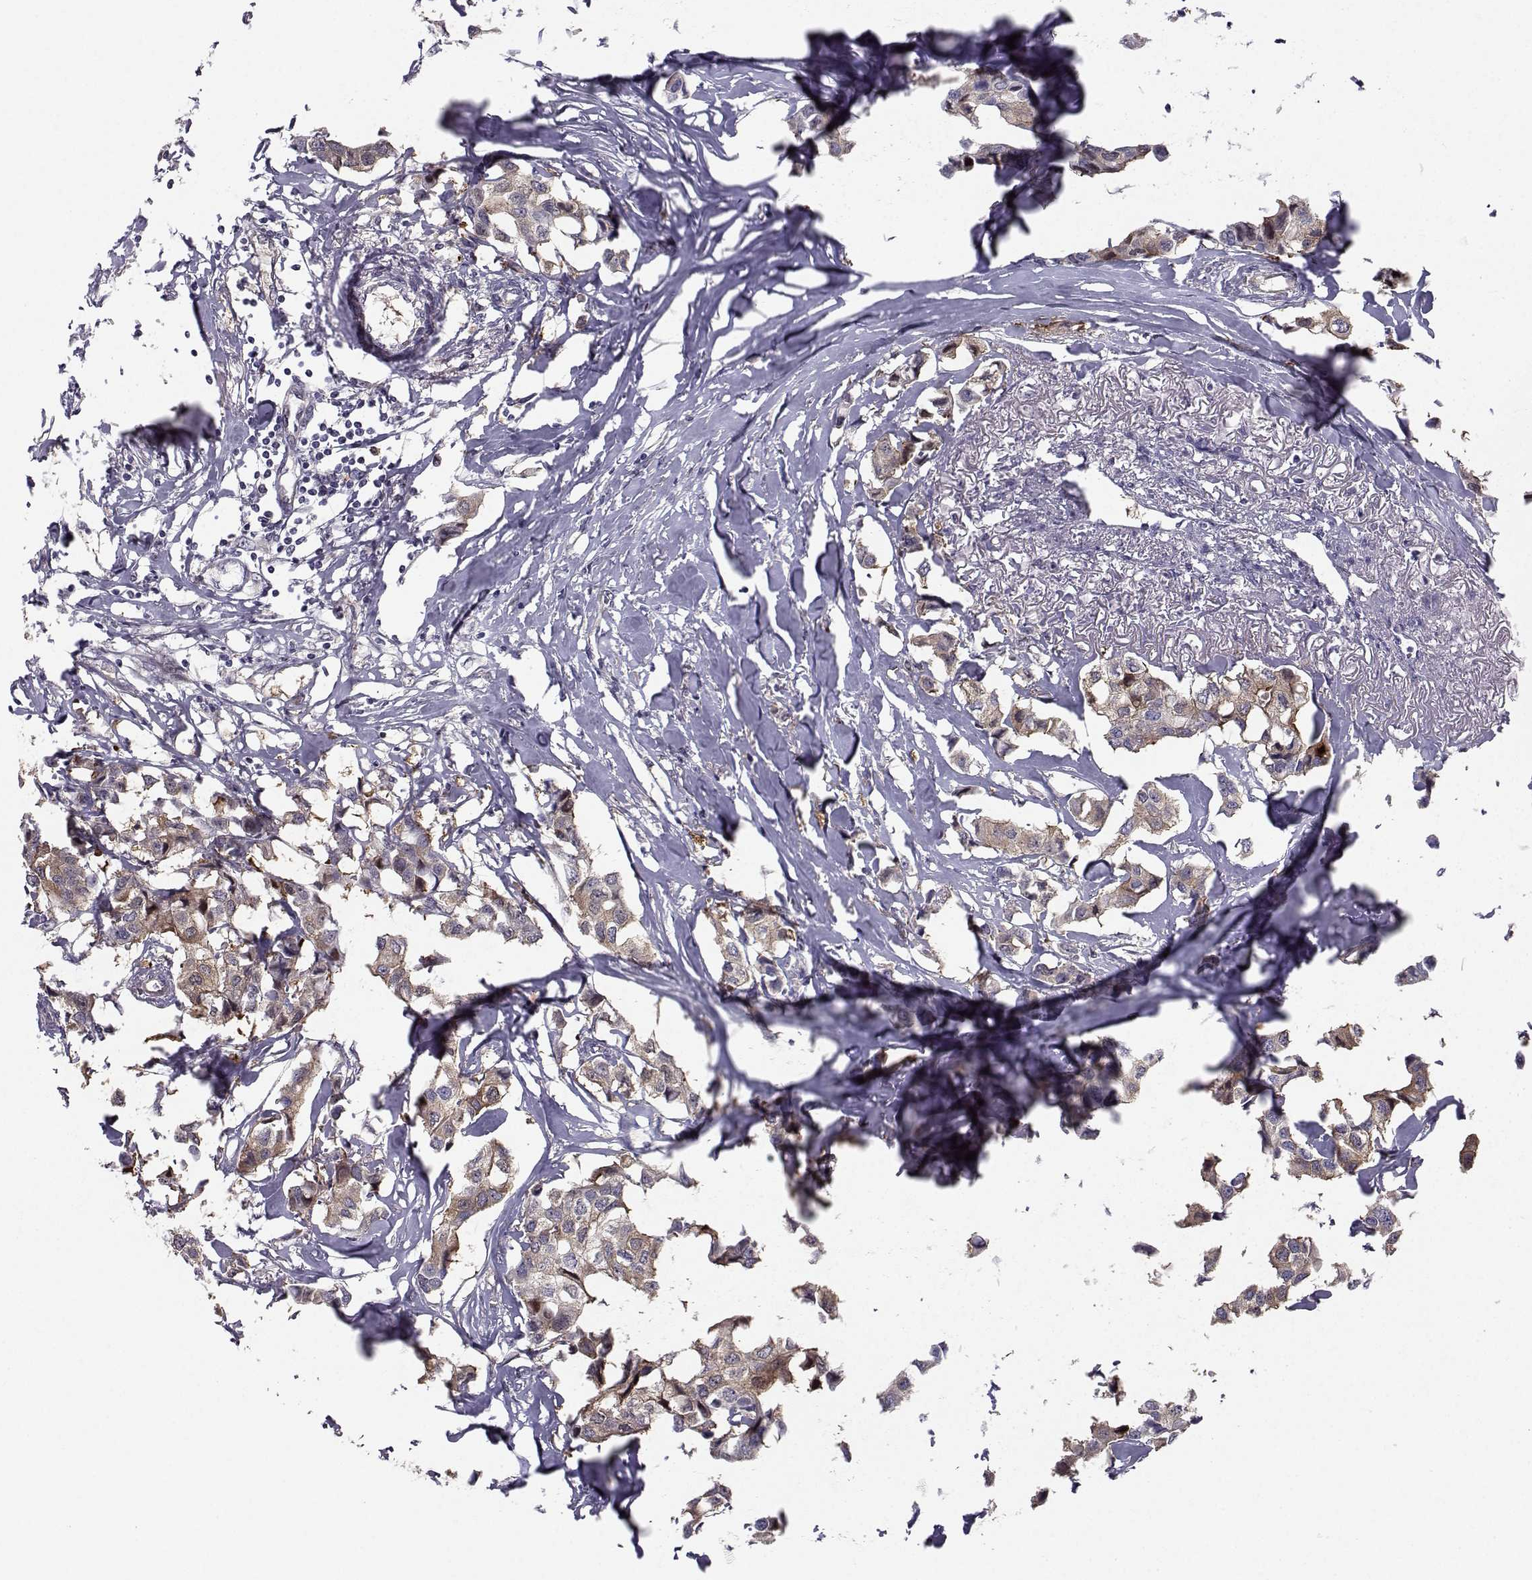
{"staining": {"intensity": "weak", "quantity": ">75%", "location": "cytoplasmic/membranous"}, "tissue": "breast cancer", "cell_type": "Tumor cells", "image_type": "cancer", "snomed": [{"axis": "morphology", "description": "Duct carcinoma"}, {"axis": "topography", "description": "Breast"}], "caption": "Breast cancer (invasive ductal carcinoma) stained for a protein (brown) demonstrates weak cytoplasmic/membranous positive expression in approximately >75% of tumor cells.", "gene": "HSP90AB1", "patient": {"sex": "female", "age": 80}}